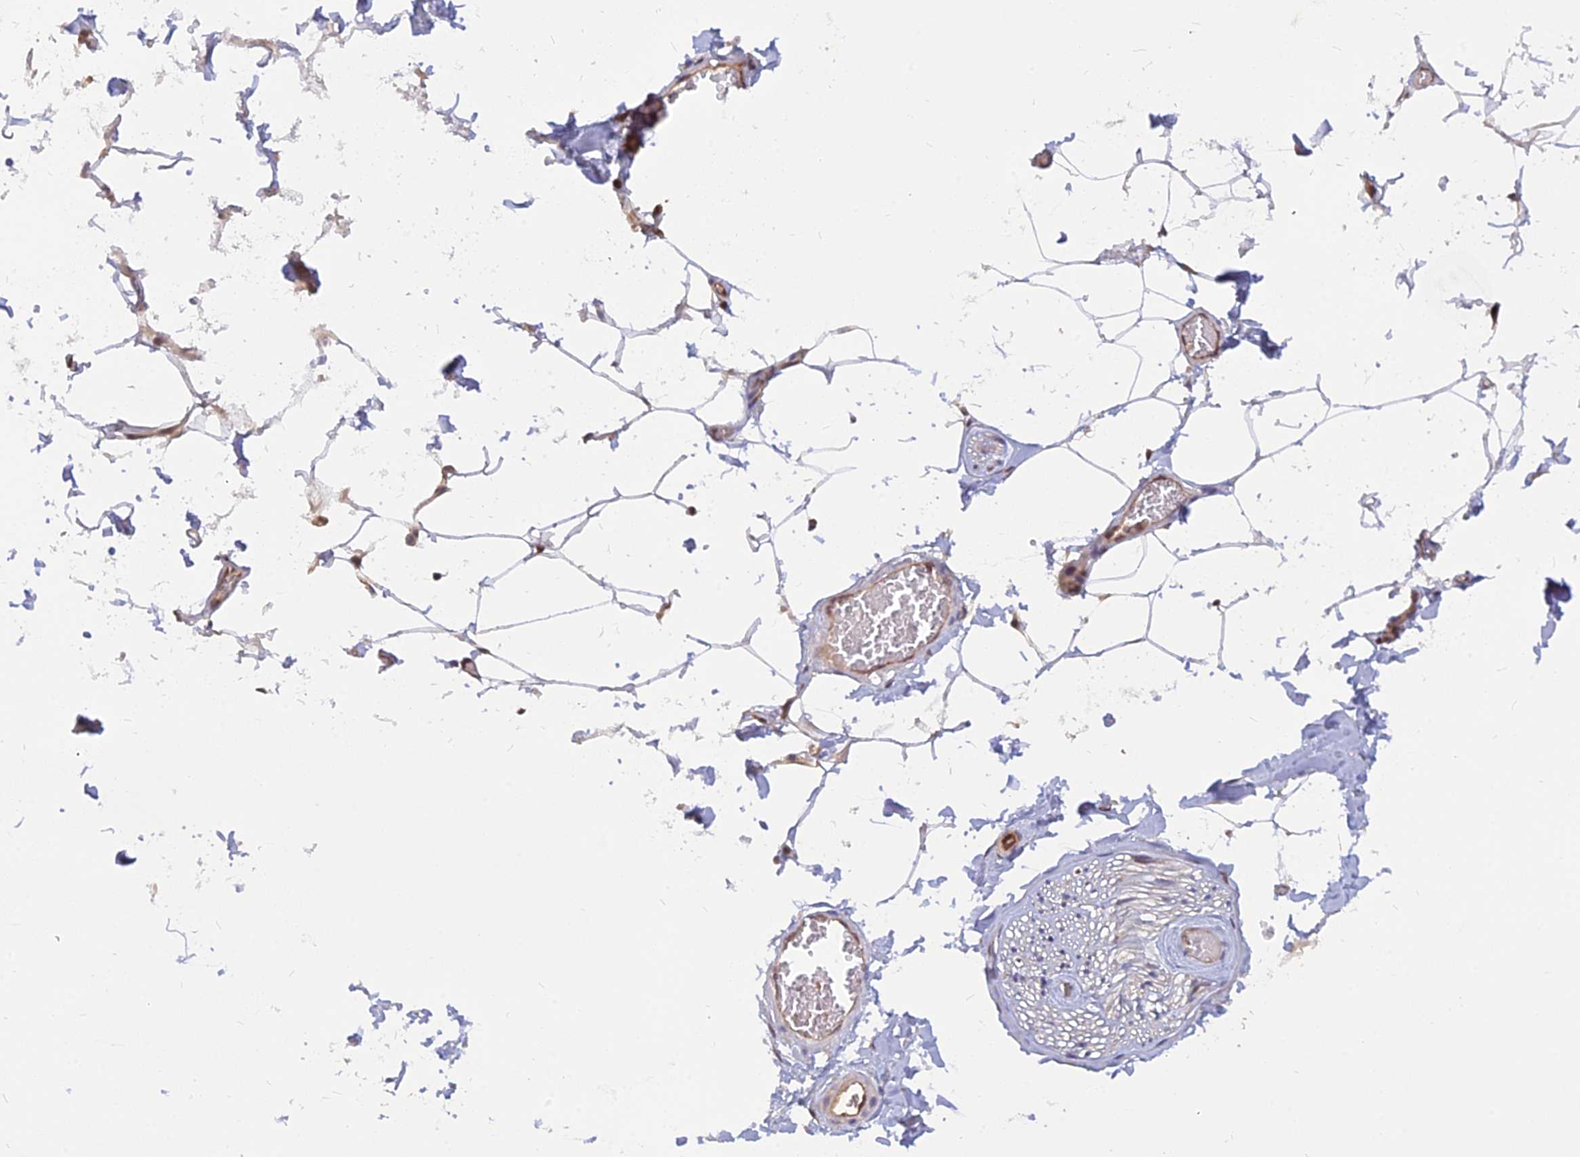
{"staining": {"intensity": "negative", "quantity": "none", "location": "none"}, "tissue": "adipose tissue", "cell_type": "Adipocytes", "image_type": "normal", "snomed": [{"axis": "morphology", "description": "Normal tissue, NOS"}, {"axis": "topography", "description": "Soft tissue"}, {"axis": "topography", "description": "Adipose tissue"}, {"axis": "topography", "description": "Vascular tissue"}, {"axis": "topography", "description": "Peripheral nerve tissue"}], "caption": "Immunohistochemical staining of unremarkable human adipose tissue demonstrates no significant expression in adipocytes.", "gene": "ARL2BP", "patient": {"sex": "male", "age": 46}}